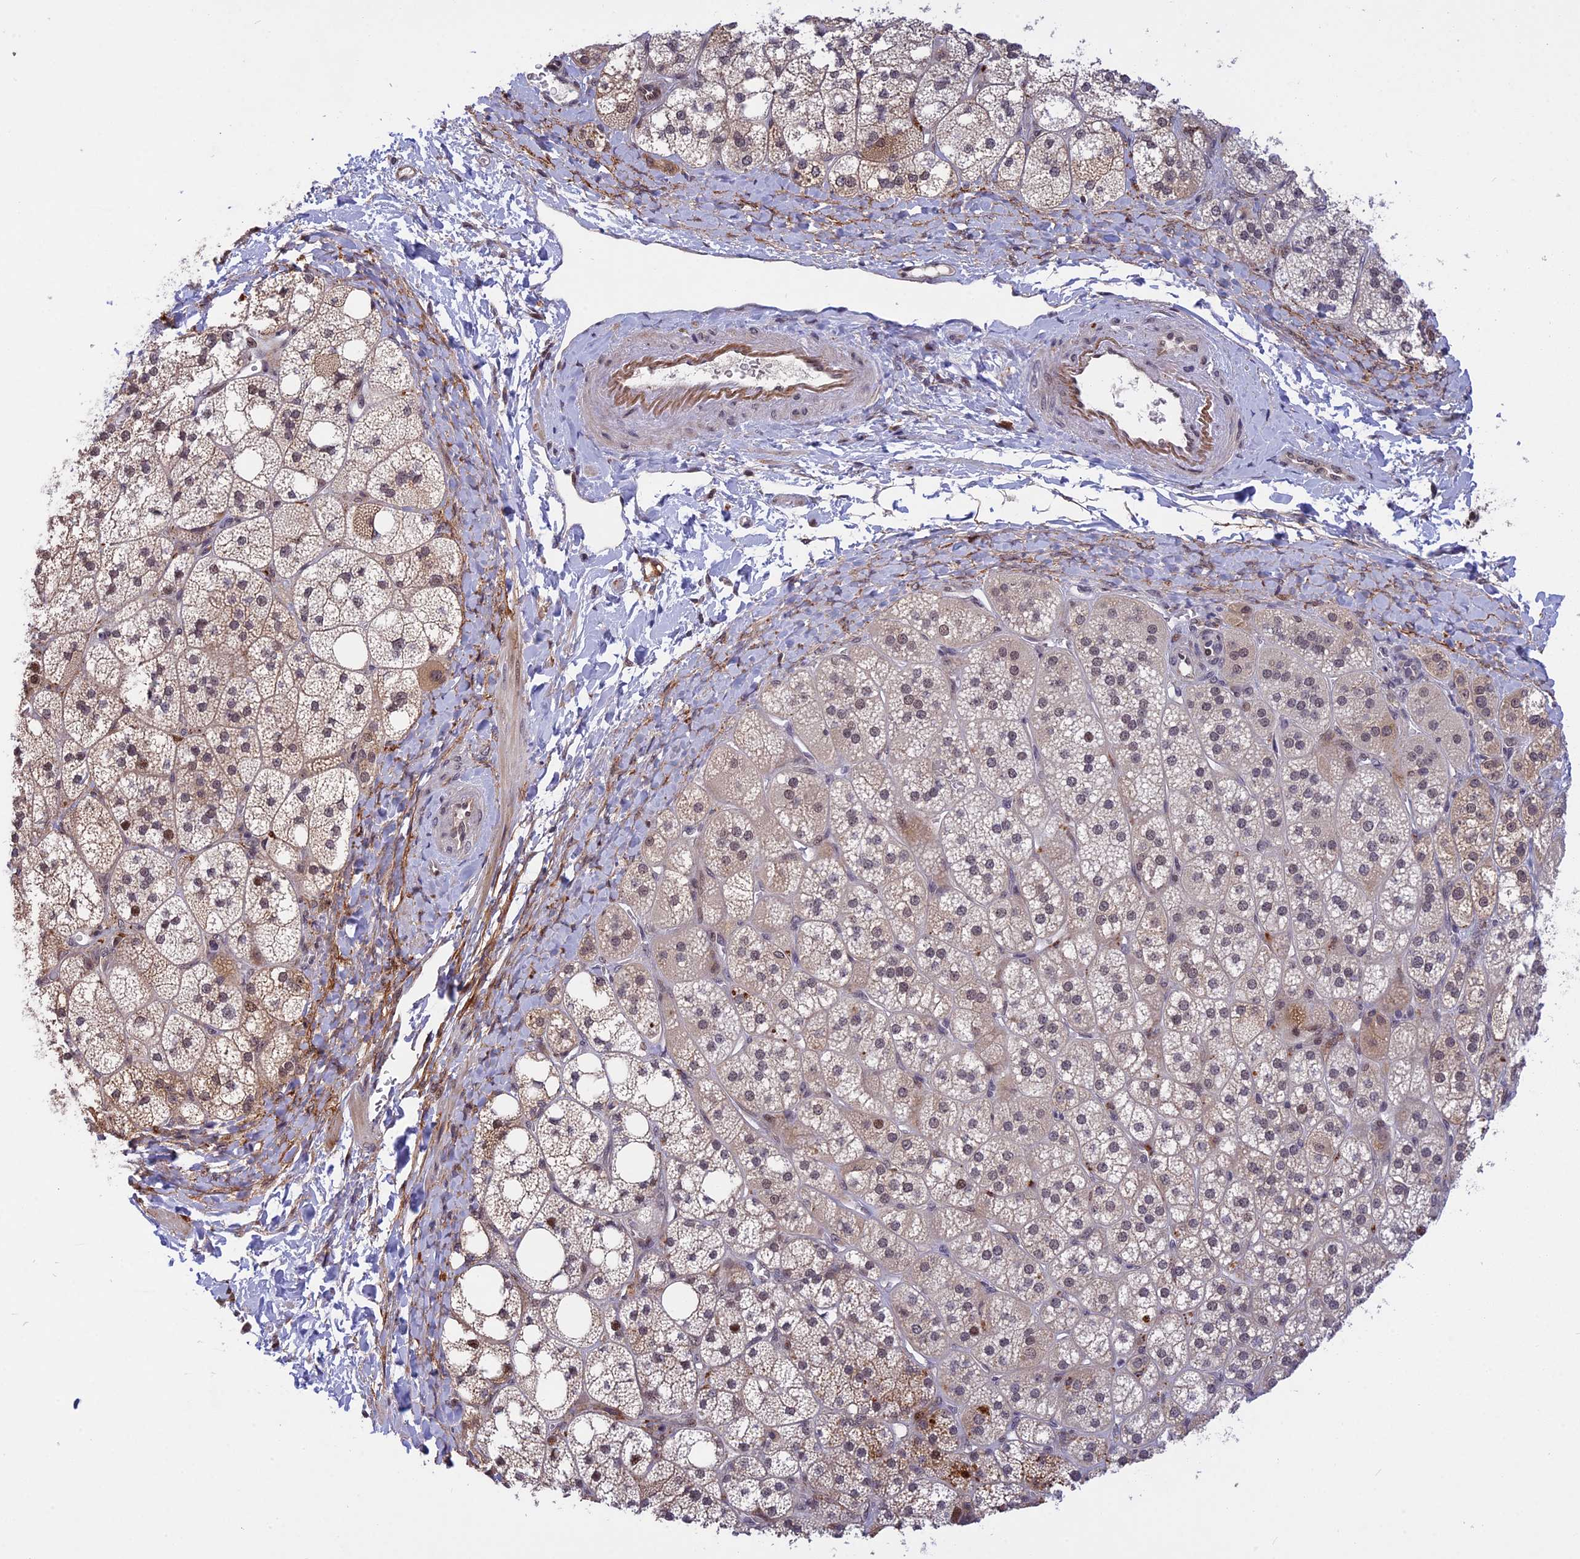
{"staining": {"intensity": "strong", "quantity": "25%-75%", "location": "nuclear"}, "tissue": "adrenal gland", "cell_type": "Glandular cells", "image_type": "normal", "snomed": [{"axis": "morphology", "description": "Normal tissue, NOS"}, {"axis": "topography", "description": "Adrenal gland"}], "caption": "Immunohistochemistry (IHC) of normal human adrenal gland demonstrates high levels of strong nuclear expression in about 25%-75% of glandular cells.", "gene": "POLR2C", "patient": {"sex": "male", "age": 61}}